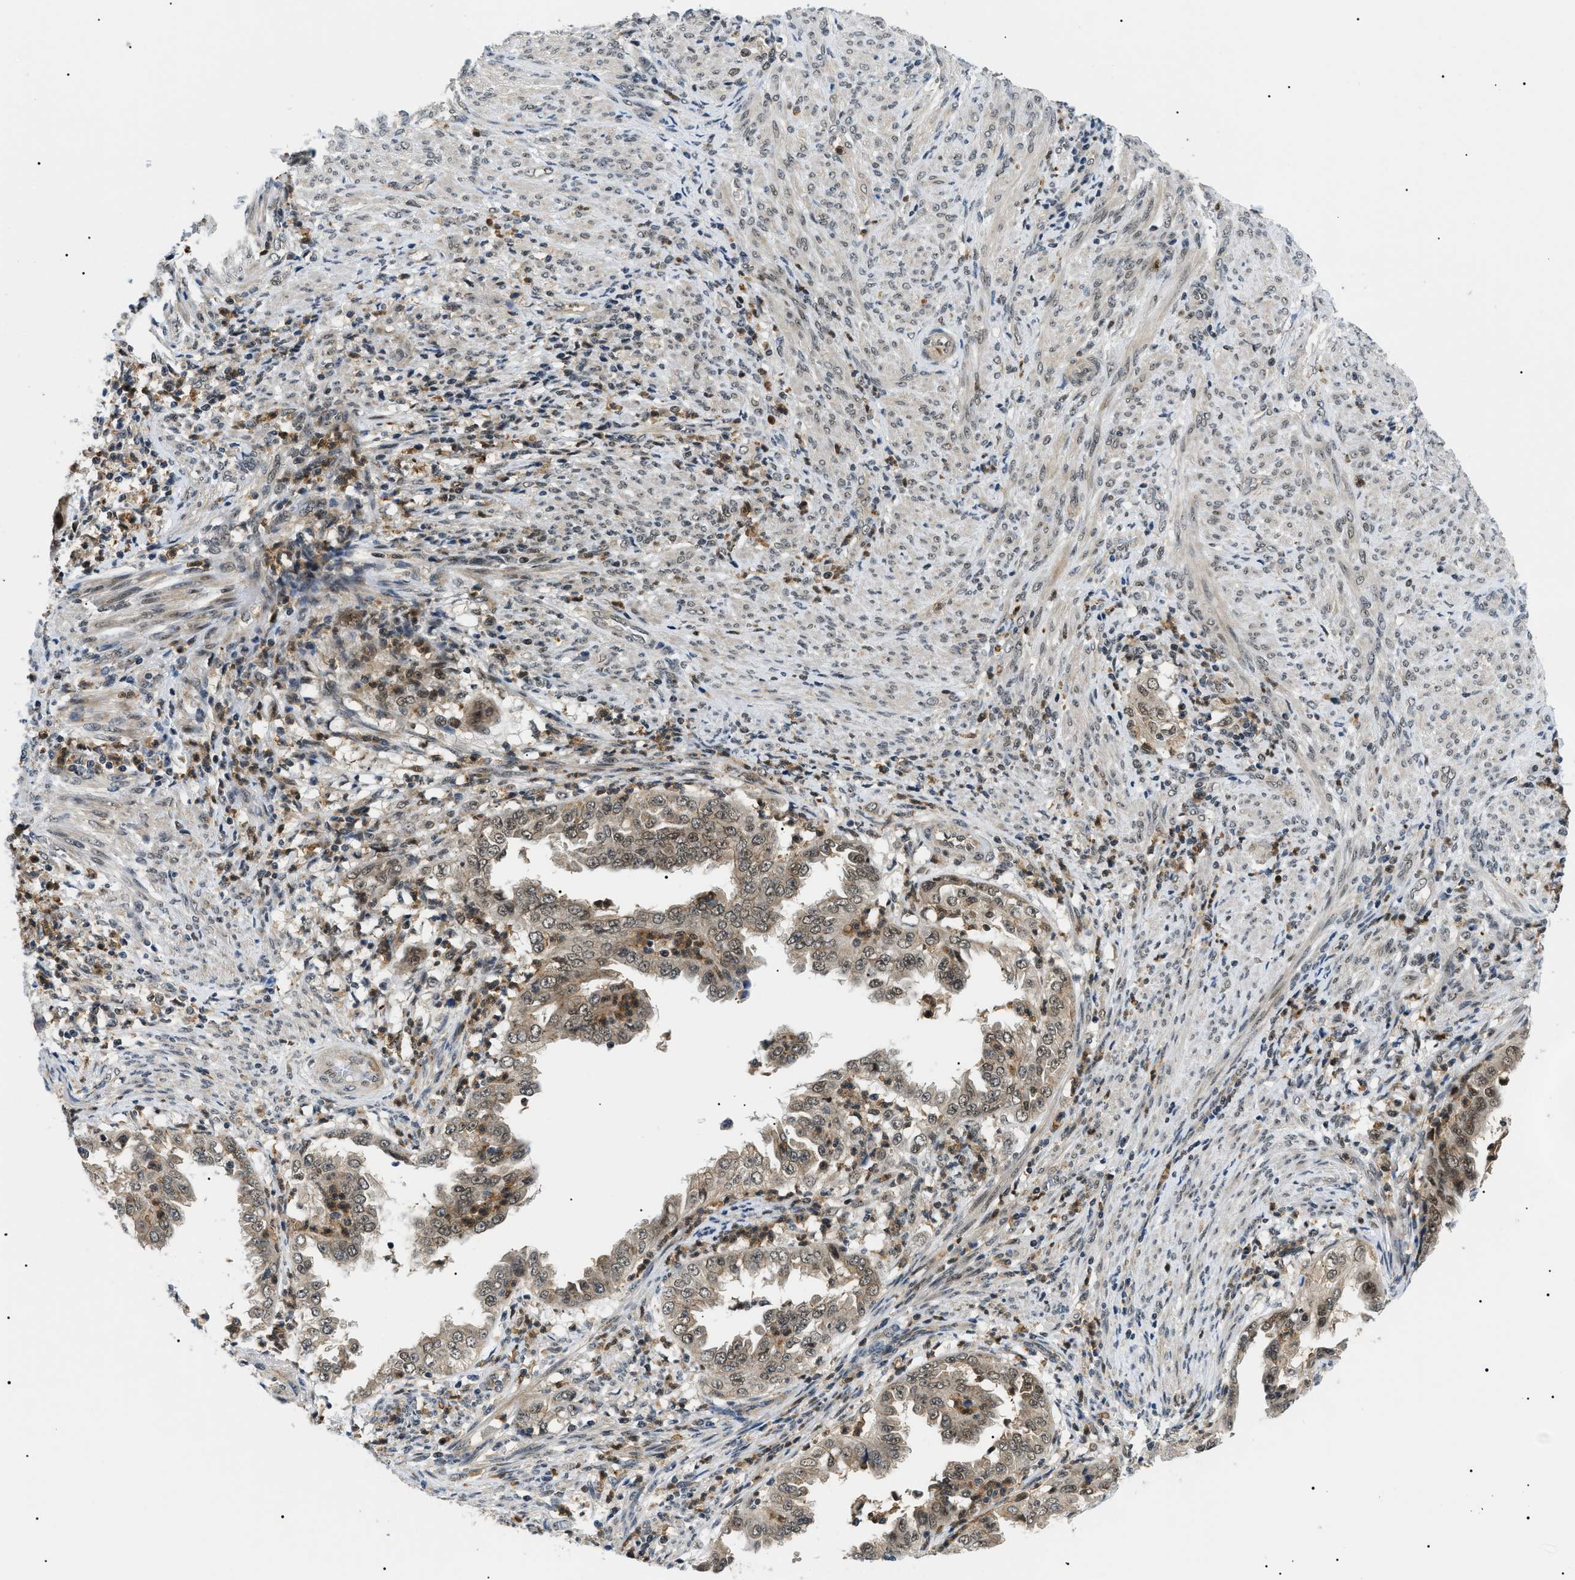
{"staining": {"intensity": "strong", "quantity": ">75%", "location": "cytoplasmic/membranous,nuclear"}, "tissue": "endometrial cancer", "cell_type": "Tumor cells", "image_type": "cancer", "snomed": [{"axis": "morphology", "description": "Adenocarcinoma, NOS"}, {"axis": "topography", "description": "Endometrium"}], "caption": "The histopathology image demonstrates immunohistochemical staining of endometrial adenocarcinoma. There is strong cytoplasmic/membranous and nuclear staining is identified in about >75% of tumor cells. (Stains: DAB in brown, nuclei in blue, Microscopy: brightfield microscopy at high magnification).", "gene": "RBM15", "patient": {"sex": "female", "age": 85}}